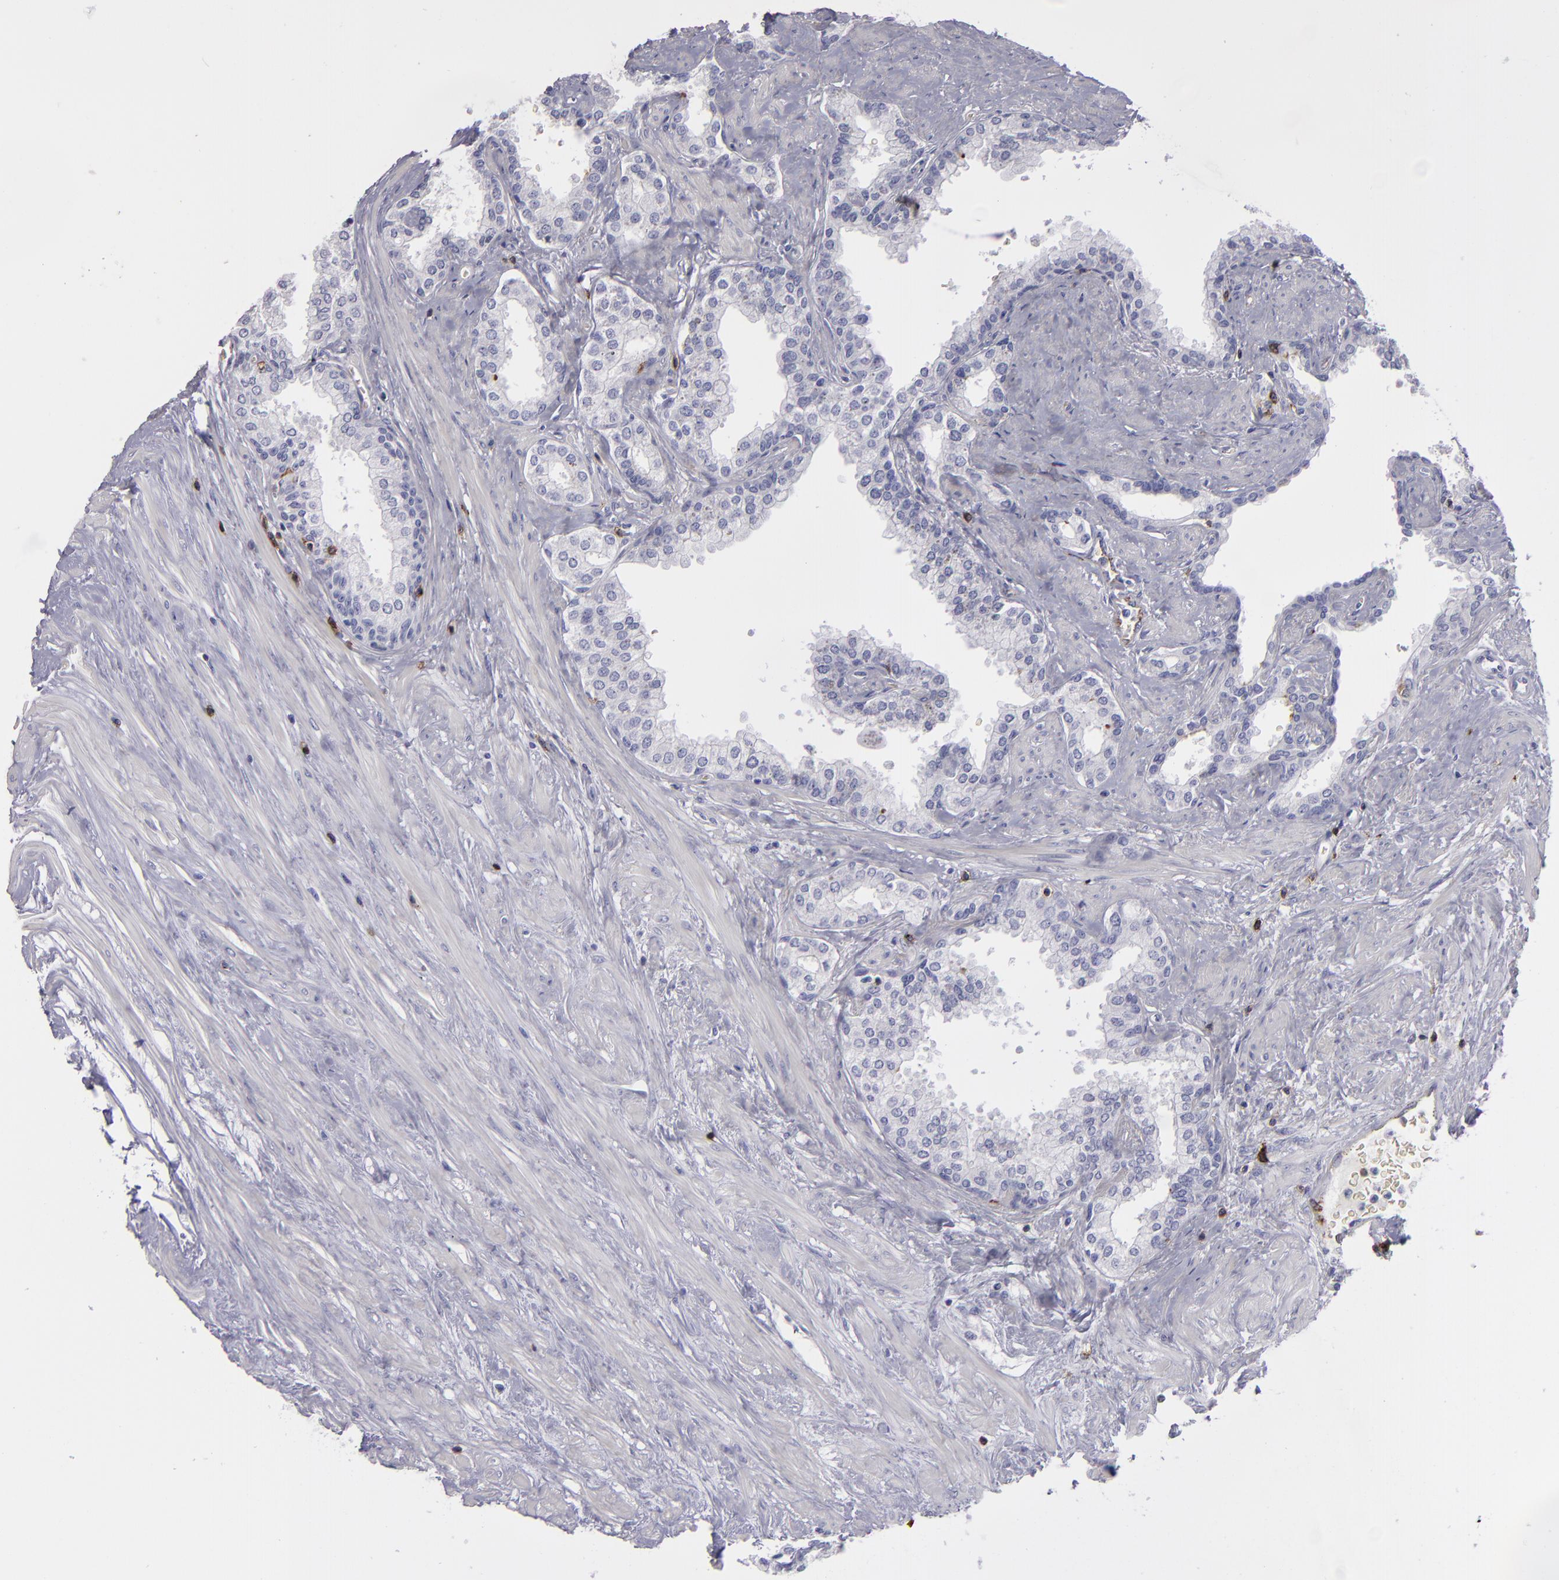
{"staining": {"intensity": "negative", "quantity": "none", "location": "none"}, "tissue": "prostate", "cell_type": "Glandular cells", "image_type": "normal", "snomed": [{"axis": "morphology", "description": "Normal tissue, NOS"}, {"axis": "topography", "description": "Prostate"}], "caption": "This is an immunohistochemistry (IHC) photomicrograph of normal prostate. There is no expression in glandular cells.", "gene": "CD27", "patient": {"sex": "male", "age": 60}}